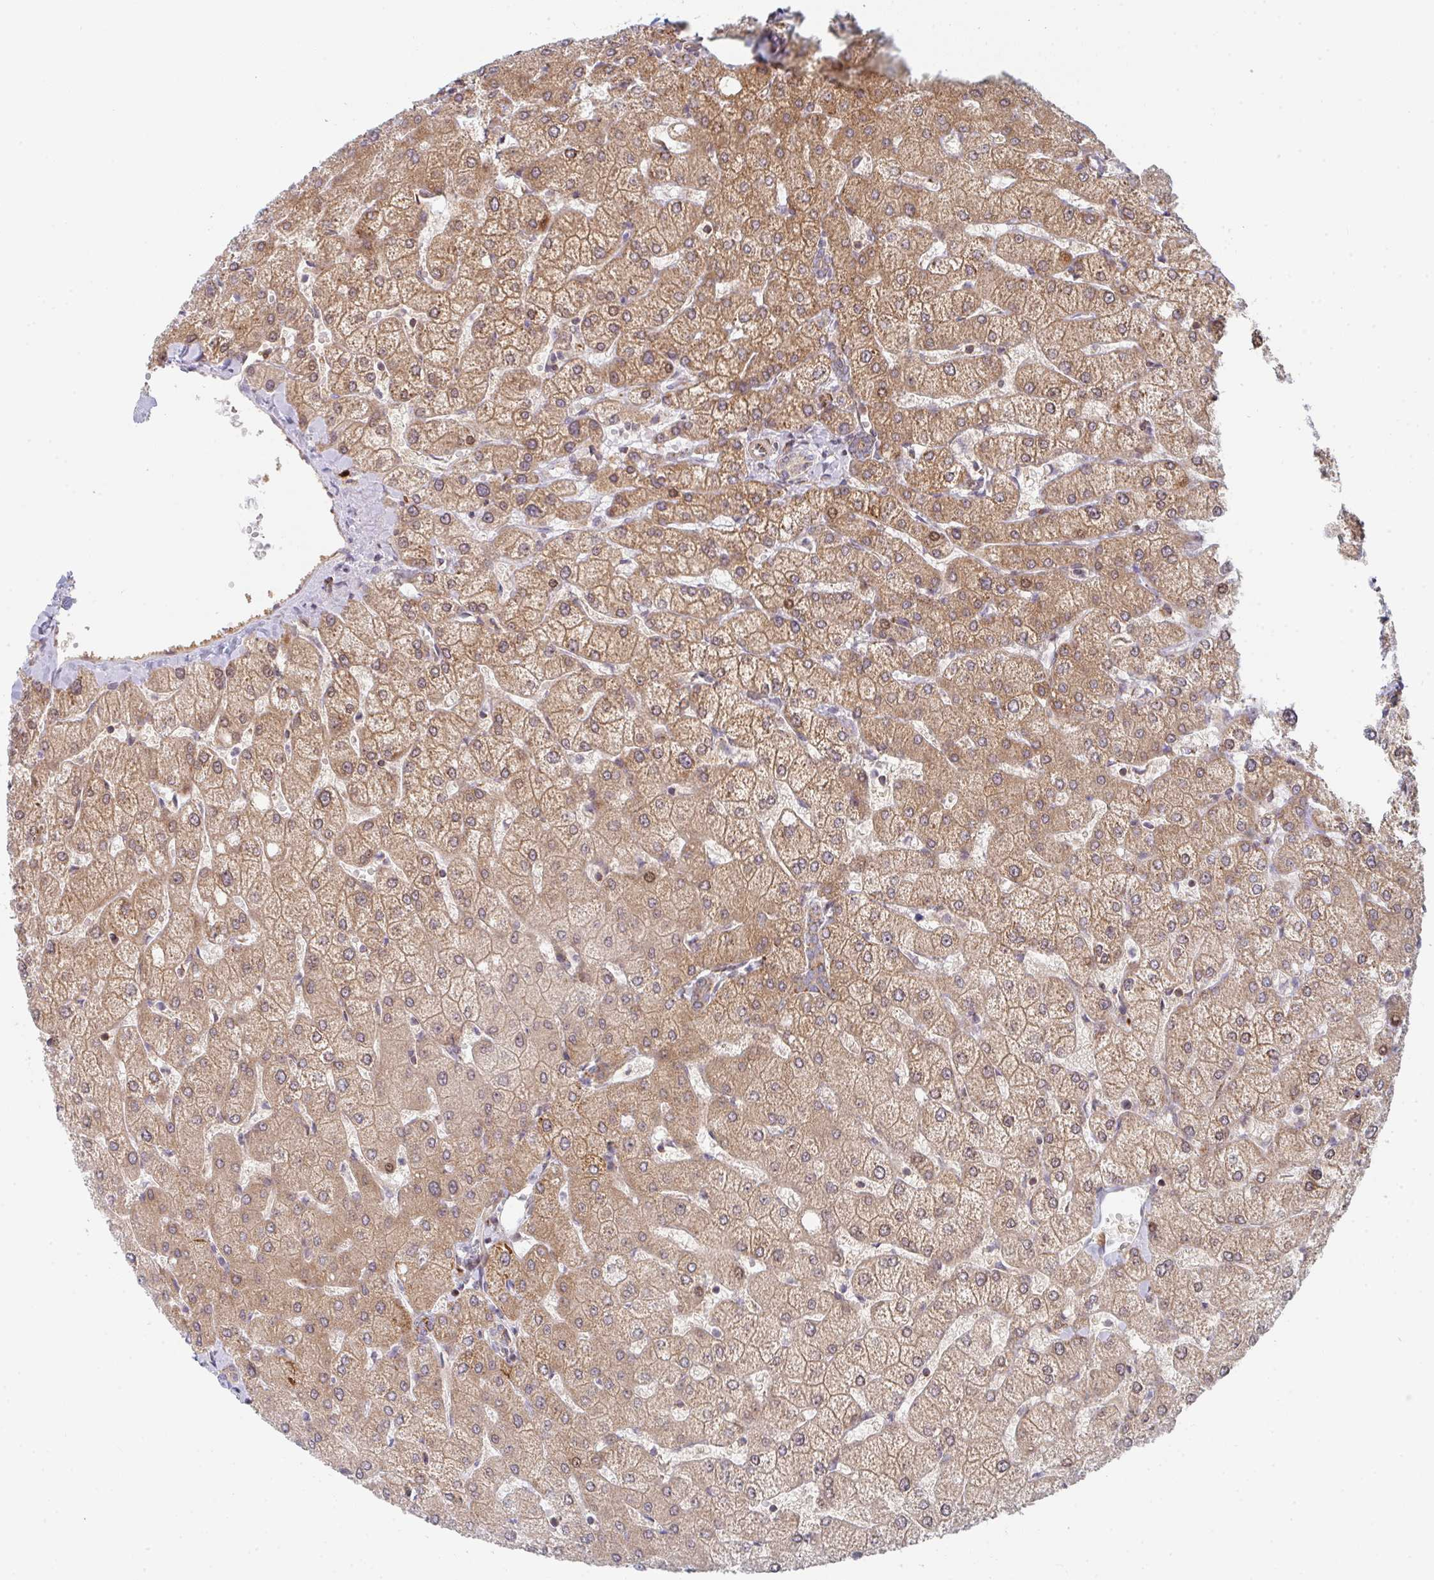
{"staining": {"intensity": "negative", "quantity": "none", "location": "none"}, "tissue": "liver", "cell_type": "Cholangiocytes", "image_type": "normal", "snomed": [{"axis": "morphology", "description": "Normal tissue, NOS"}, {"axis": "topography", "description": "Liver"}], "caption": "This is an immunohistochemistry (IHC) image of benign human liver. There is no staining in cholangiocytes.", "gene": "PRKCH", "patient": {"sex": "female", "age": 54}}